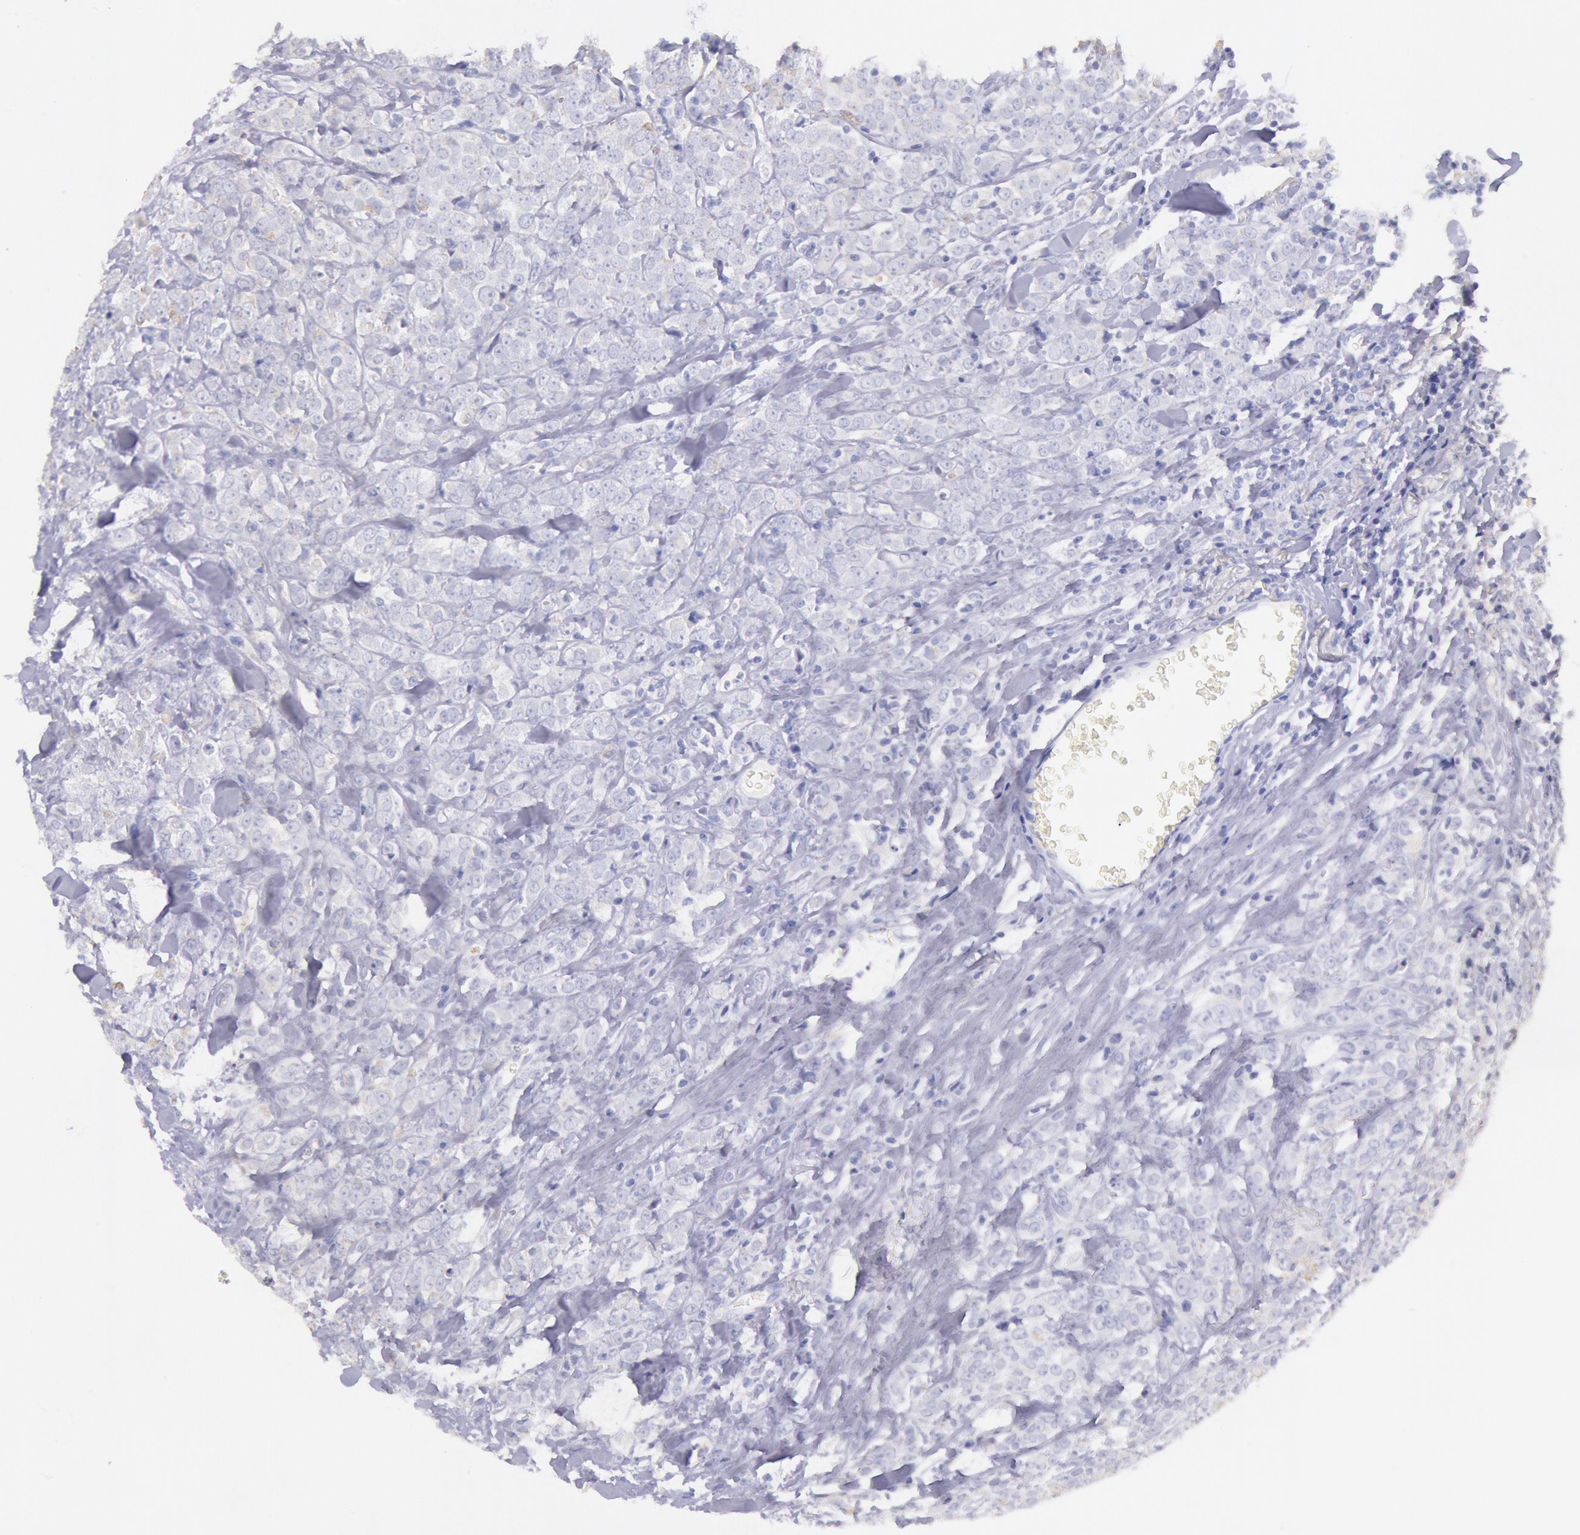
{"staining": {"intensity": "moderate", "quantity": ">75%", "location": "cytoplasmic/membranous"}, "tissue": "breast cancer", "cell_type": "Tumor cells", "image_type": "cancer", "snomed": [{"axis": "morphology", "description": "Lobular carcinoma"}, {"axis": "topography", "description": "Breast"}], "caption": "Brown immunohistochemical staining in human breast cancer demonstrates moderate cytoplasmic/membranous positivity in approximately >75% of tumor cells.", "gene": "FRMD6", "patient": {"sex": "female", "age": 57}}